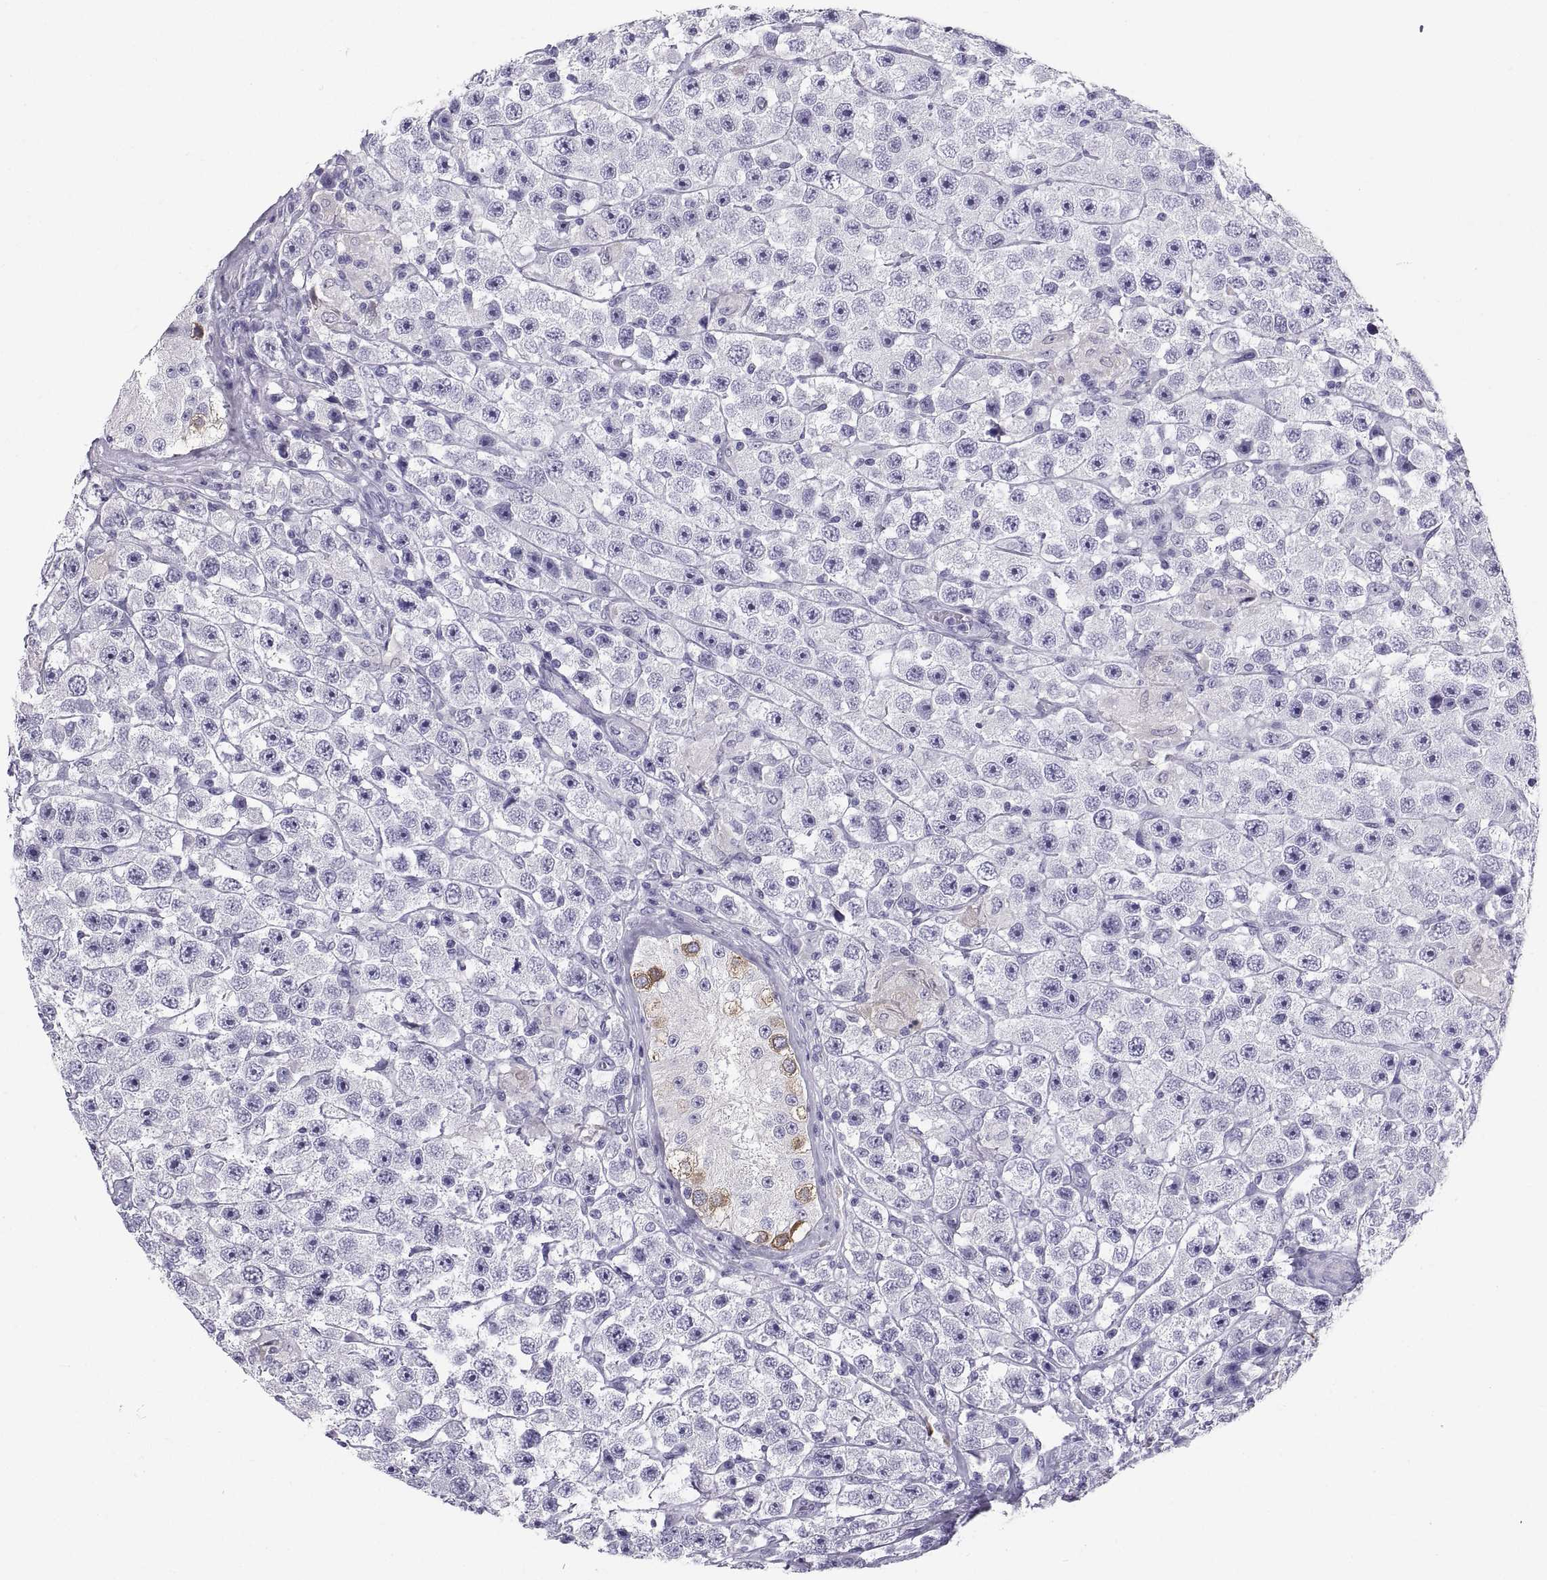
{"staining": {"intensity": "negative", "quantity": "none", "location": "none"}, "tissue": "testis cancer", "cell_type": "Tumor cells", "image_type": "cancer", "snomed": [{"axis": "morphology", "description": "Seminoma, NOS"}, {"axis": "topography", "description": "Testis"}], "caption": "Tumor cells are negative for brown protein staining in testis cancer.", "gene": "CT47A10", "patient": {"sex": "male", "age": 45}}